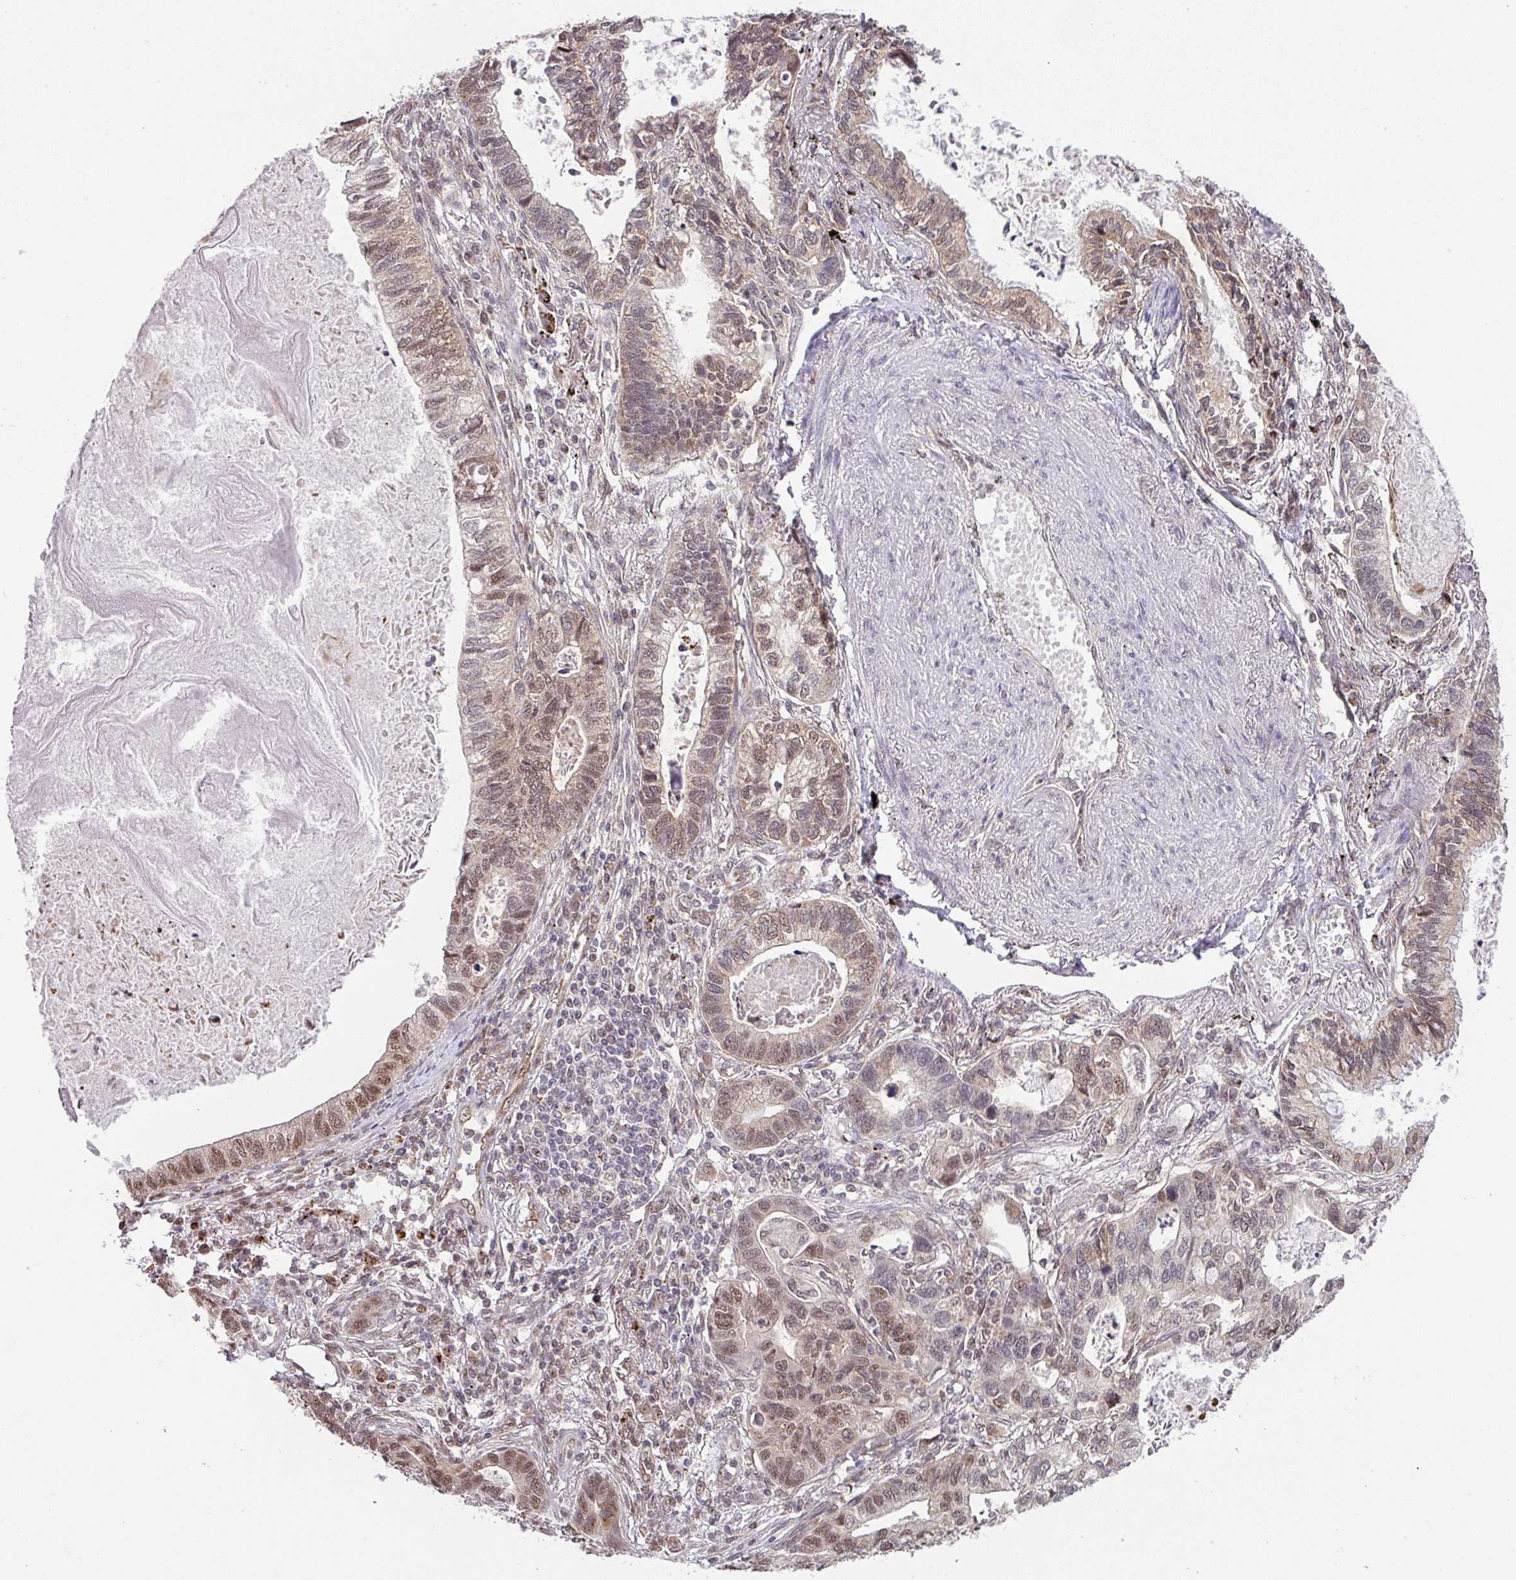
{"staining": {"intensity": "moderate", "quantity": "25%-75%", "location": "cytoplasmic/membranous,nuclear"}, "tissue": "lung cancer", "cell_type": "Tumor cells", "image_type": "cancer", "snomed": [{"axis": "morphology", "description": "Adenocarcinoma, NOS"}, {"axis": "topography", "description": "Lung"}], "caption": "Immunohistochemistry staining of lung adenocarcinoma, which demonstrates medium levels of moderate cytoplasmic/membranous and nuclear staining in approximately 25%-75% of tumor cells indicating moderate cytoplasmic/membranous and nuclear protein positivity. The staining was performed using DAB (3,3'-diaminobenzidine) (brown) for protein detection and nuclei were counterstained in hematoxylin (blue).", "gene": "PLK1", "patient": {"sex": "male", "age": 67}}